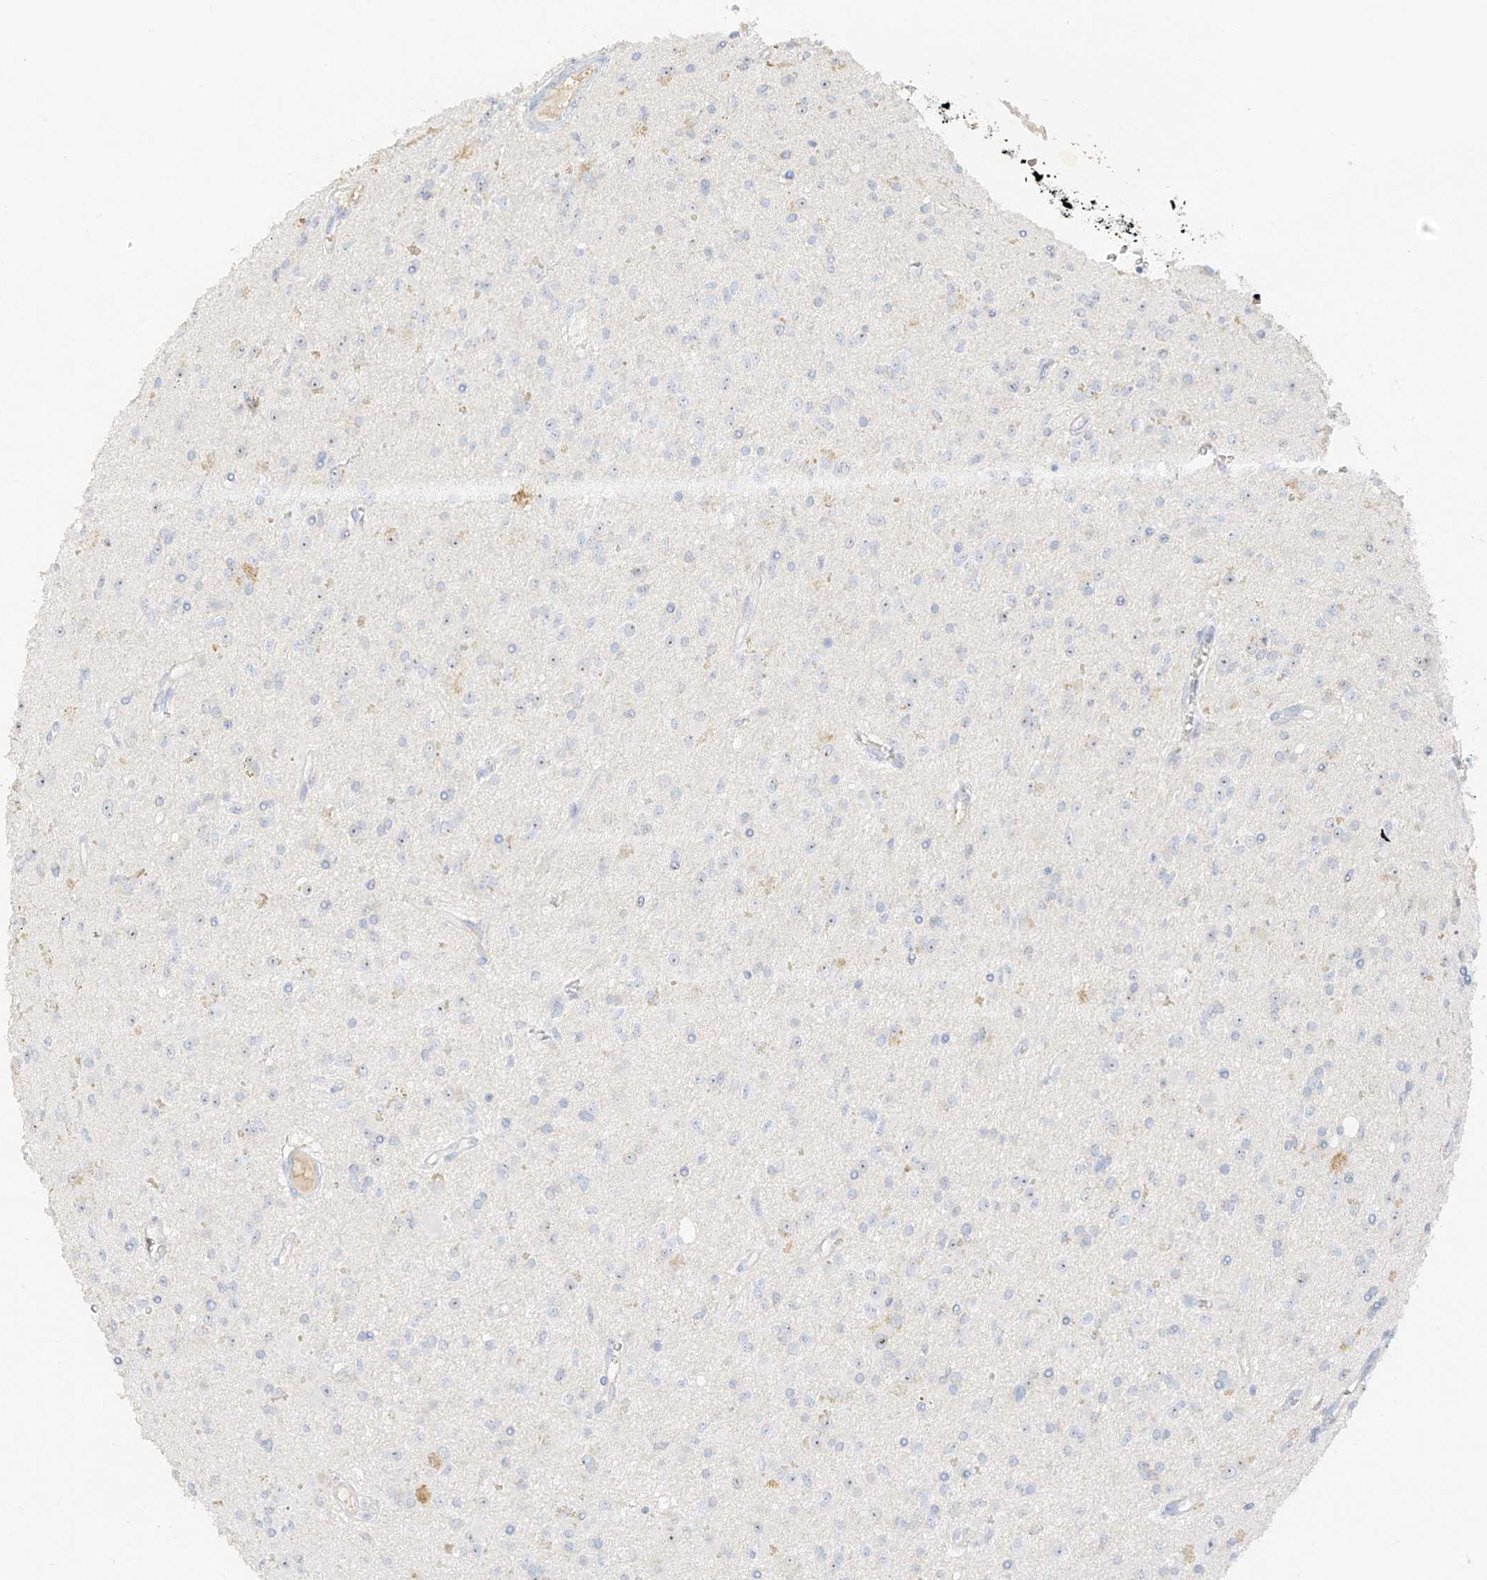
{"staining": {"intensity": "weak", "quantity": "25%-75%", "location": "nuclear"}, "tissue": "glioma", "cell_type": "Tumor cells", "image_type": "cancer", "snomed": [{"axis": "morphology", "description": "Glioma, malignant, High grade"}, {"axis": "topography", "description": "Brain"}], "caption": "High-power microscopy captured an immunohistochemistry (IHC) micrograph of malignant glioma (high-grade), revealing weak nuclear positivity in approximately 25%-75% of tumor cells.", "gene": "ZBTB41", "patient": {"sex": "male", "age": 34}}